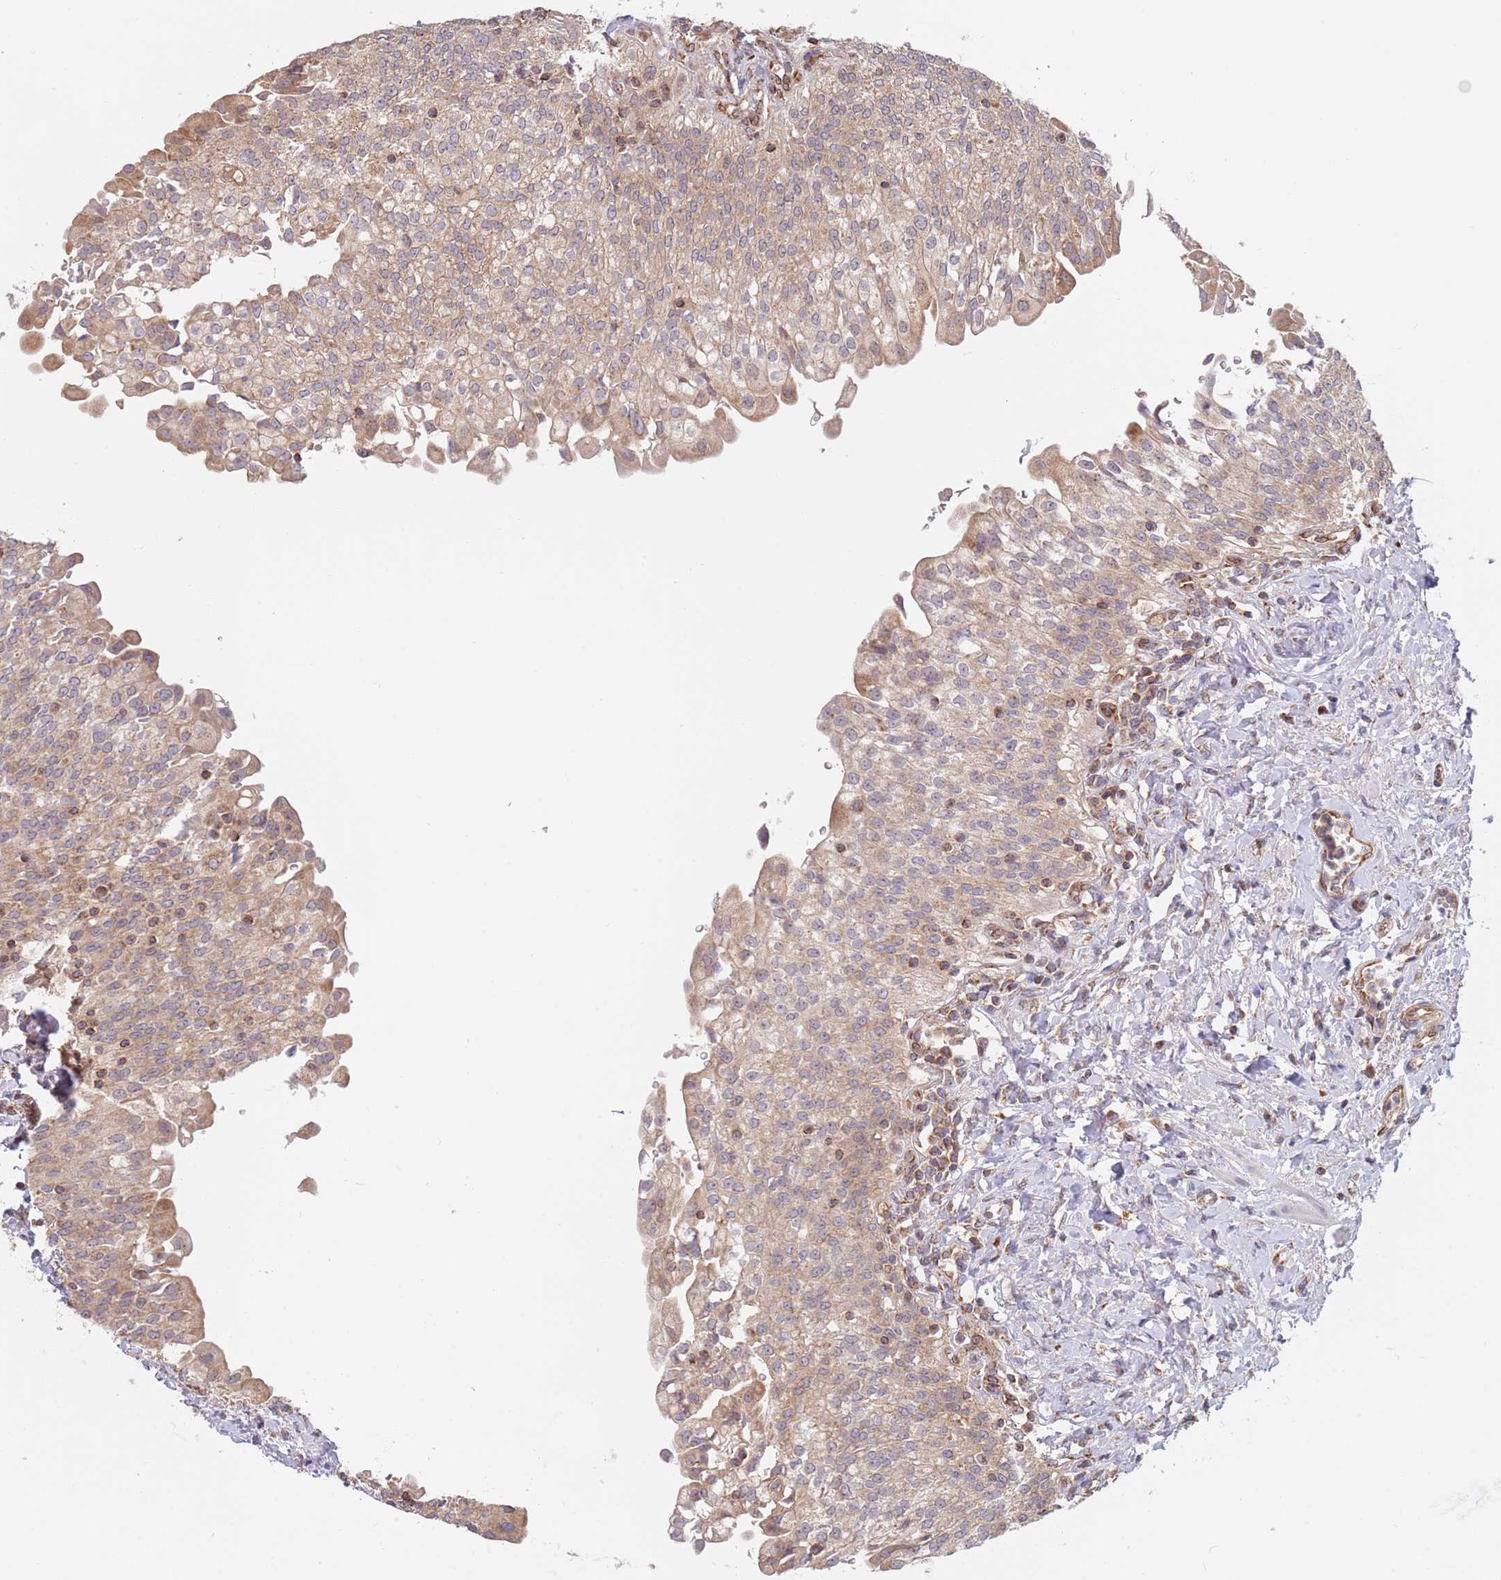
{"staining": {"intensity": "weak", "quantity": ">75%", "location": "cytoplasmic/membranous"}, "tissue": "urinary bladder", "cell_type": "Urothelial cells", "image_type": "normal", "snomed": [{"axis": "morphology", "description": "Normal tissue, NOS"}, {"axis": "morphology", "description": "Inflammation, NOS"}, {"axis": "topography", "description": "Urinary bladder"}], "caption": "Protein analysis of unremarkable urinary bladder demonstrates weak cytoplasmic/membranous staining in about >75% of urothelial cells. (DAB = brown stain, brightfield microscopy at high magnification).", "gene": "GUK1", "patient": {"sex": "male", "age": 64}}